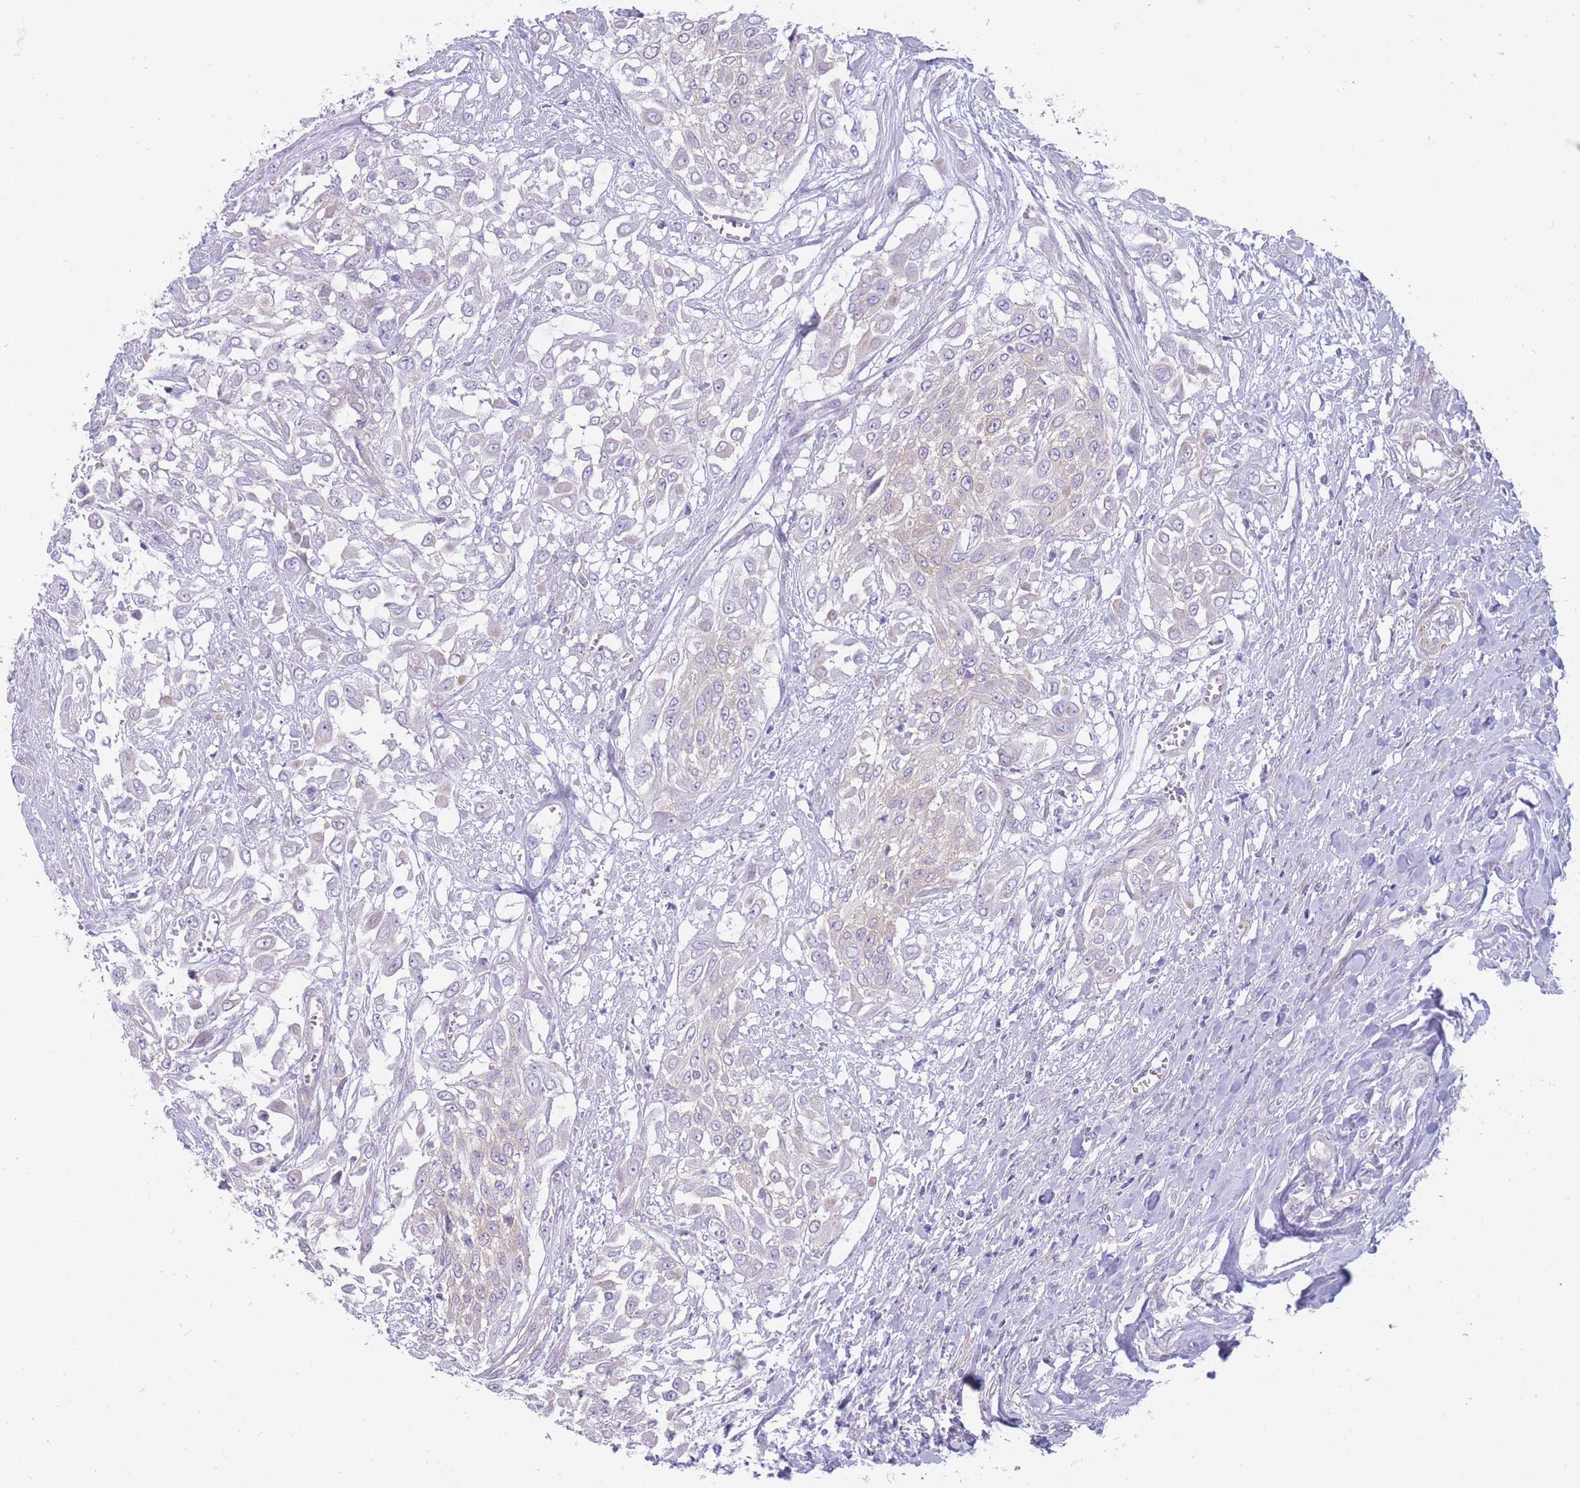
{"staining": {"intensity": "negative", "quantity": "none", "location": "none"}, "tissue": "urothelial cancer", "cell_type": "Tumor cells", "image_type": "cancer", "snomed": [{"axis": "morphology", "description": "Urothelial carcinoma, High grade"}, {"axis": "topography", "description": "Urinary bladder"}], "caption": "Micrograph shows no protein positivity in tumor cells of urothelial carcinoma (high-grade) tissue. (DAB (3,3'-diaminobenzidine) immunohistochemistry (IHC) visualized using brightfield microscopy, high magnification).", "gene": "MTSS2", "patient": {"sex": "male", "age": 57}}